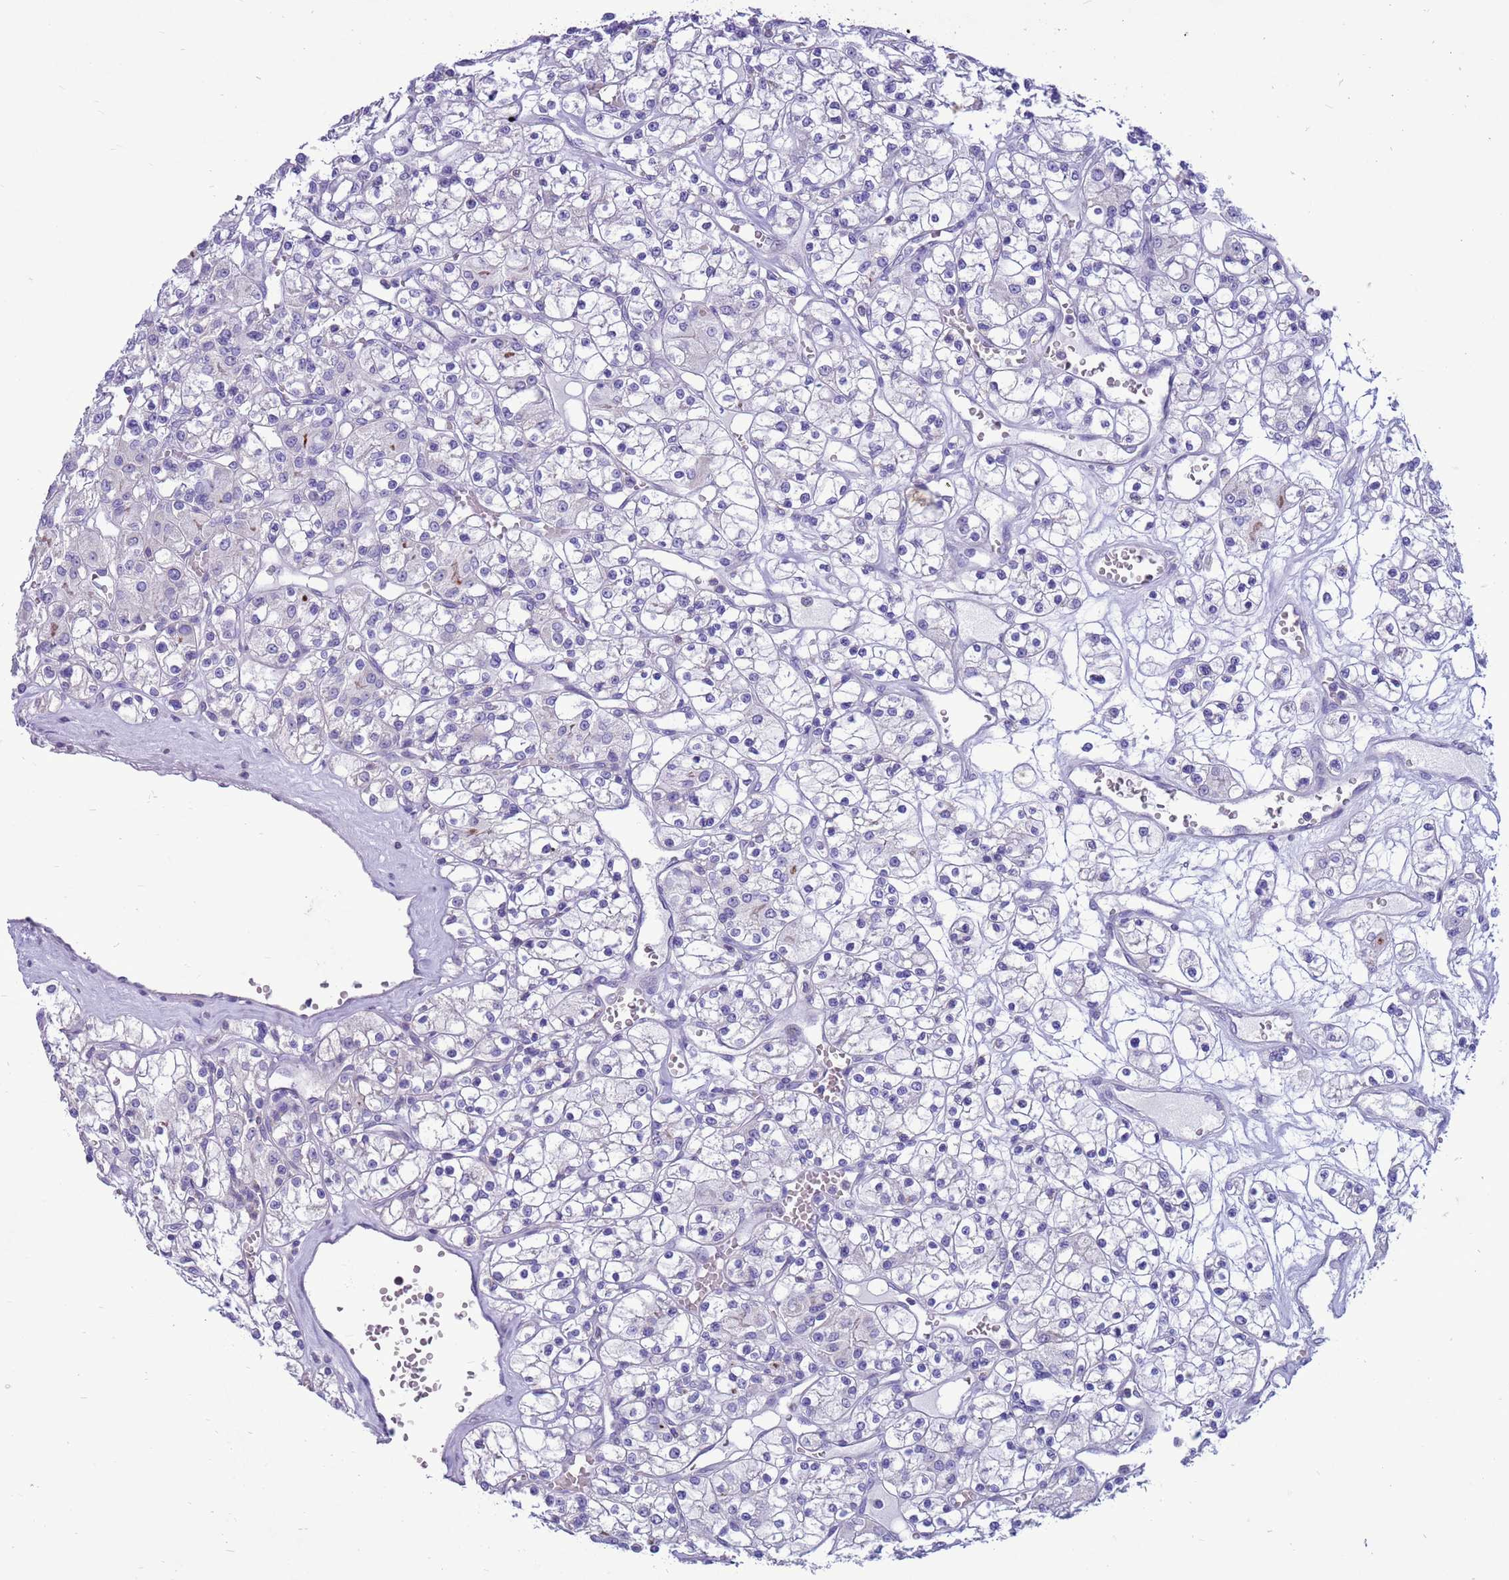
{"staining": {"intensity": "negative", "quantity": "none", "location": "none"}, "tissue": "renal cancer", "cell_type": "Tumor cells", "image_type": "cancer", "snomed": [{"axis": "morphology", "description": "Adenocarcinoma, NOS"}, {"axis": "topography", "description": "Kidney"}], "caption": "Immunohistochemistry of adenocarcinoma (renal) demonstrates no staining in tumor cells.", "gene": "PDE10A", "patient": {"sex": "female", "age": 59}}